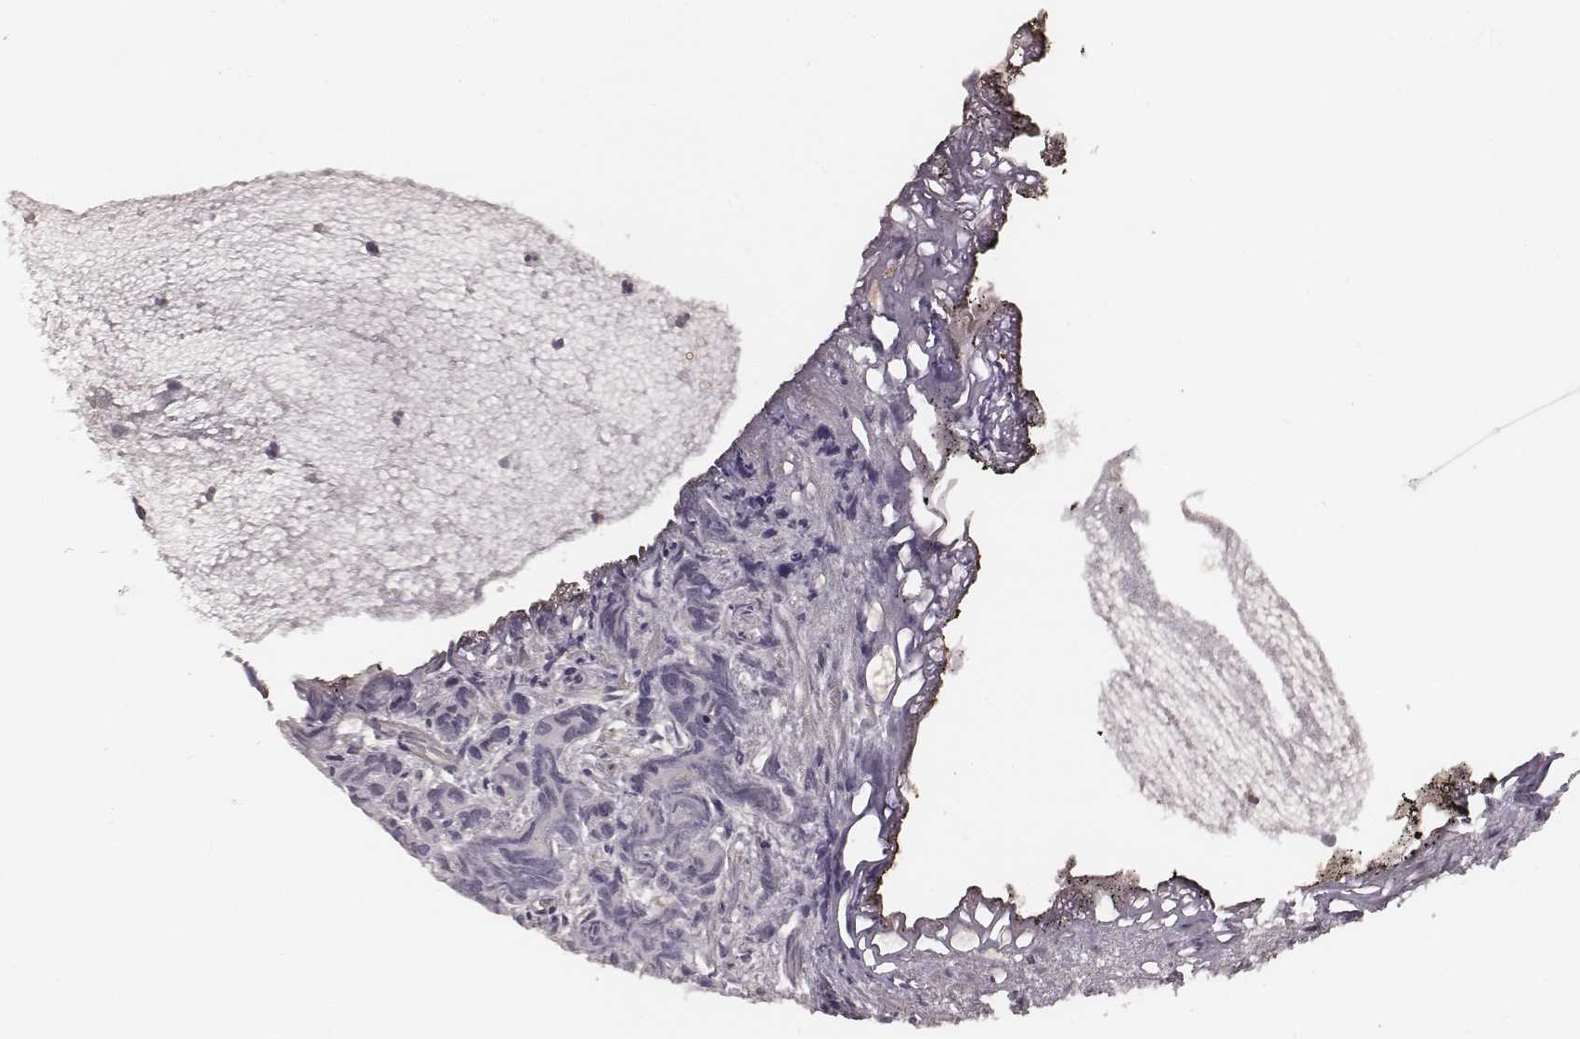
{"staining": {"intensity": "negative", "quantity": "none", "location": "none"}, "tissue": "prostate cancer", "cell_type": "Tumor cells", "image_type": "cancer", "snomed": [{"axis": "morphology", "description": "Adenocarcinoma, High grade"}, {"axis": "topography", "description": "Prostate"}], "caption": "A histopathology image of prostate cancer stained for a protein exhibits no brown staining in tumor cells. (Immunohistochemistry (ihc), brightfield microscopy, high magnification).", "gene": "OTOGL", "patient": {"sex": "male", "age": 77}}